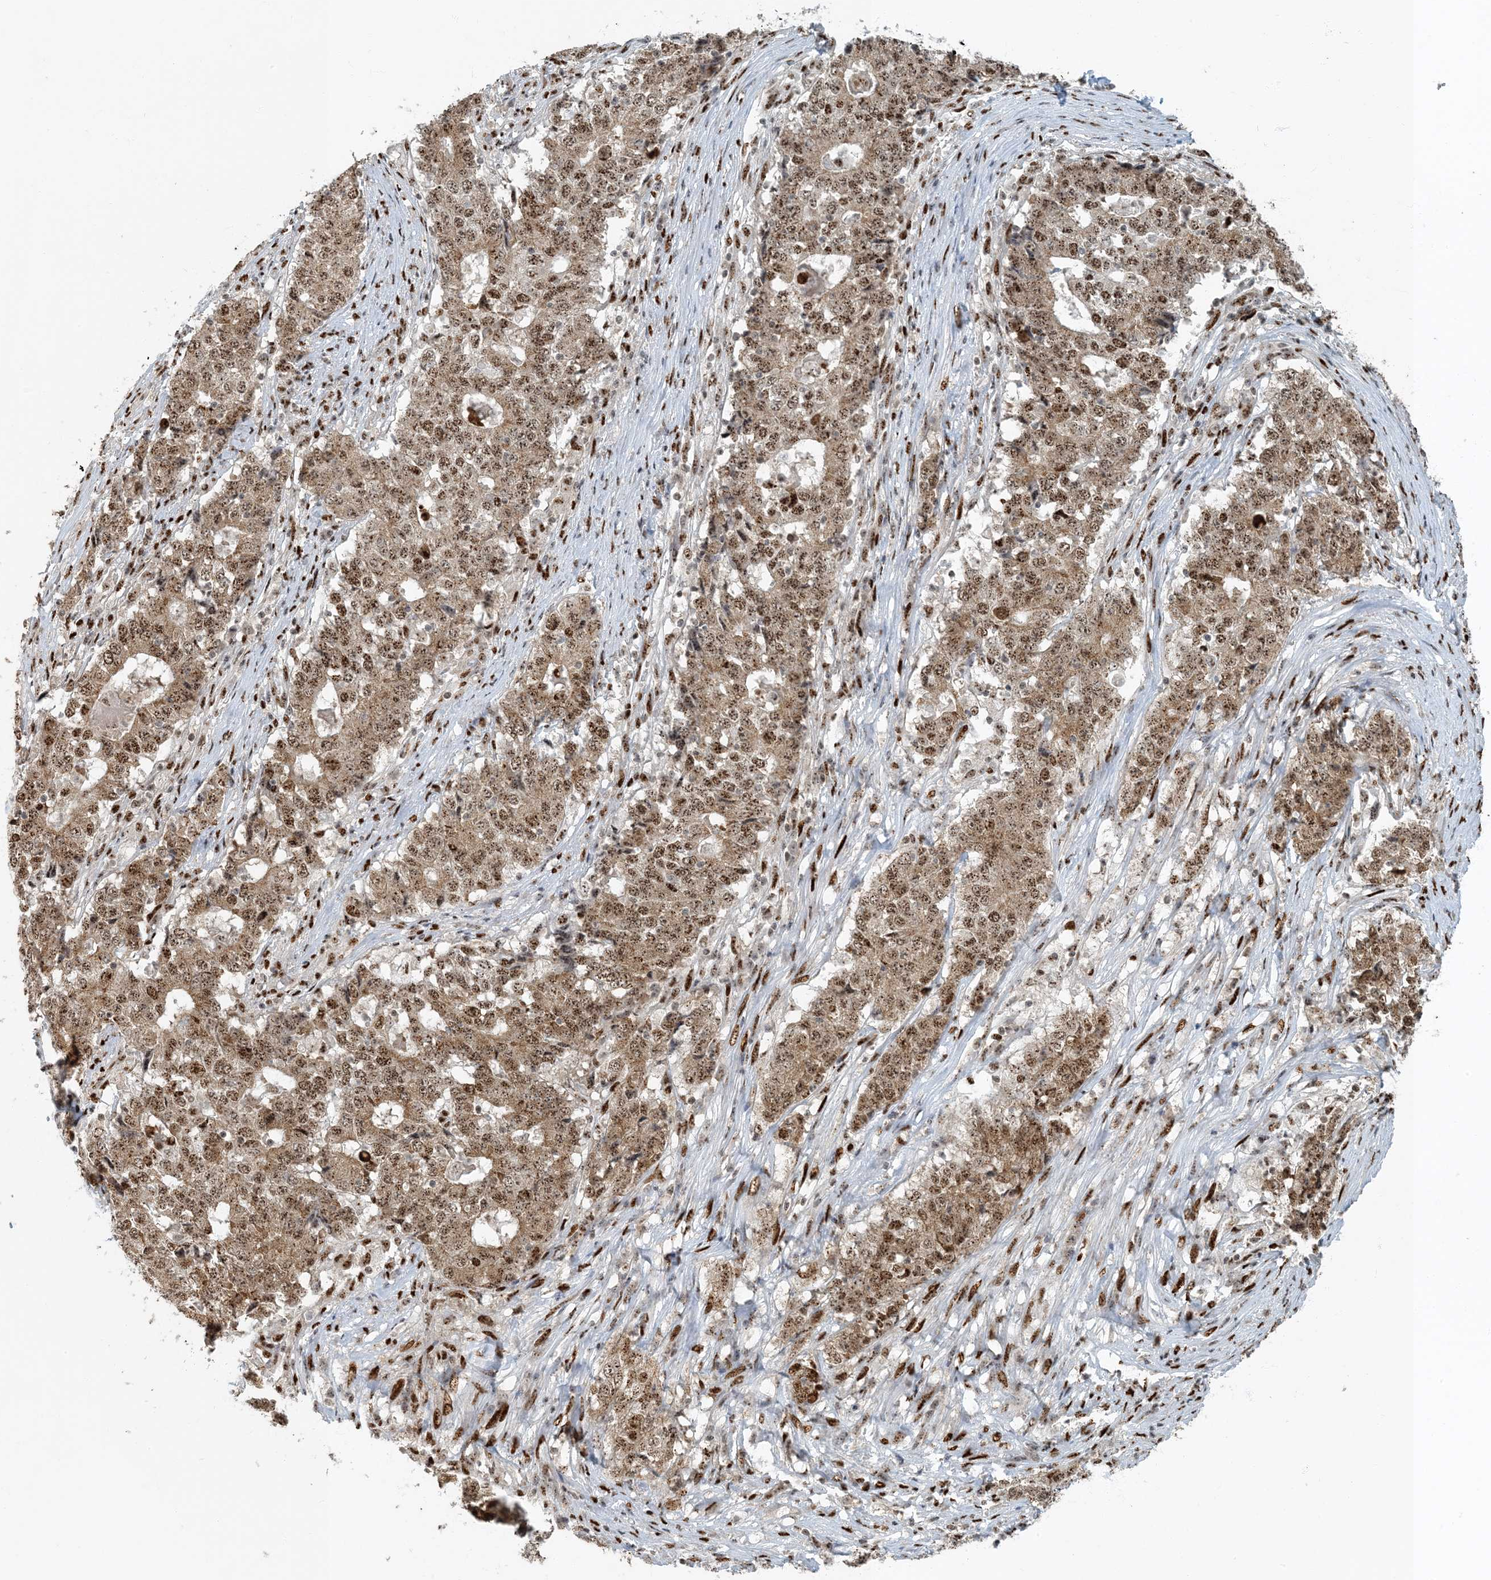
{"staining": {"intensity": "moderate", "quantity": ">75%", "location": "cytoplasmic/membranous,nuclear"}, "tissue": "stomach cancer", "cell_type": "Tumor cells", "image_type": "cancer", "snomed": [{"axis": "morphology", "description": "Adenocarcinoma, NOS"}, {"axis": "topography", "description": "Stomach"}], "caption": "This image reveals stomach adenocarcinoma stained with IHC to label a protein in brown. The cytoplasmic/membranous and nuclear of tumor cells show moderate positivity for the protein. Nuclei are counter-stained blue.", "gene": "MBD1", "patient": {"sex": "male", "age": 59}}